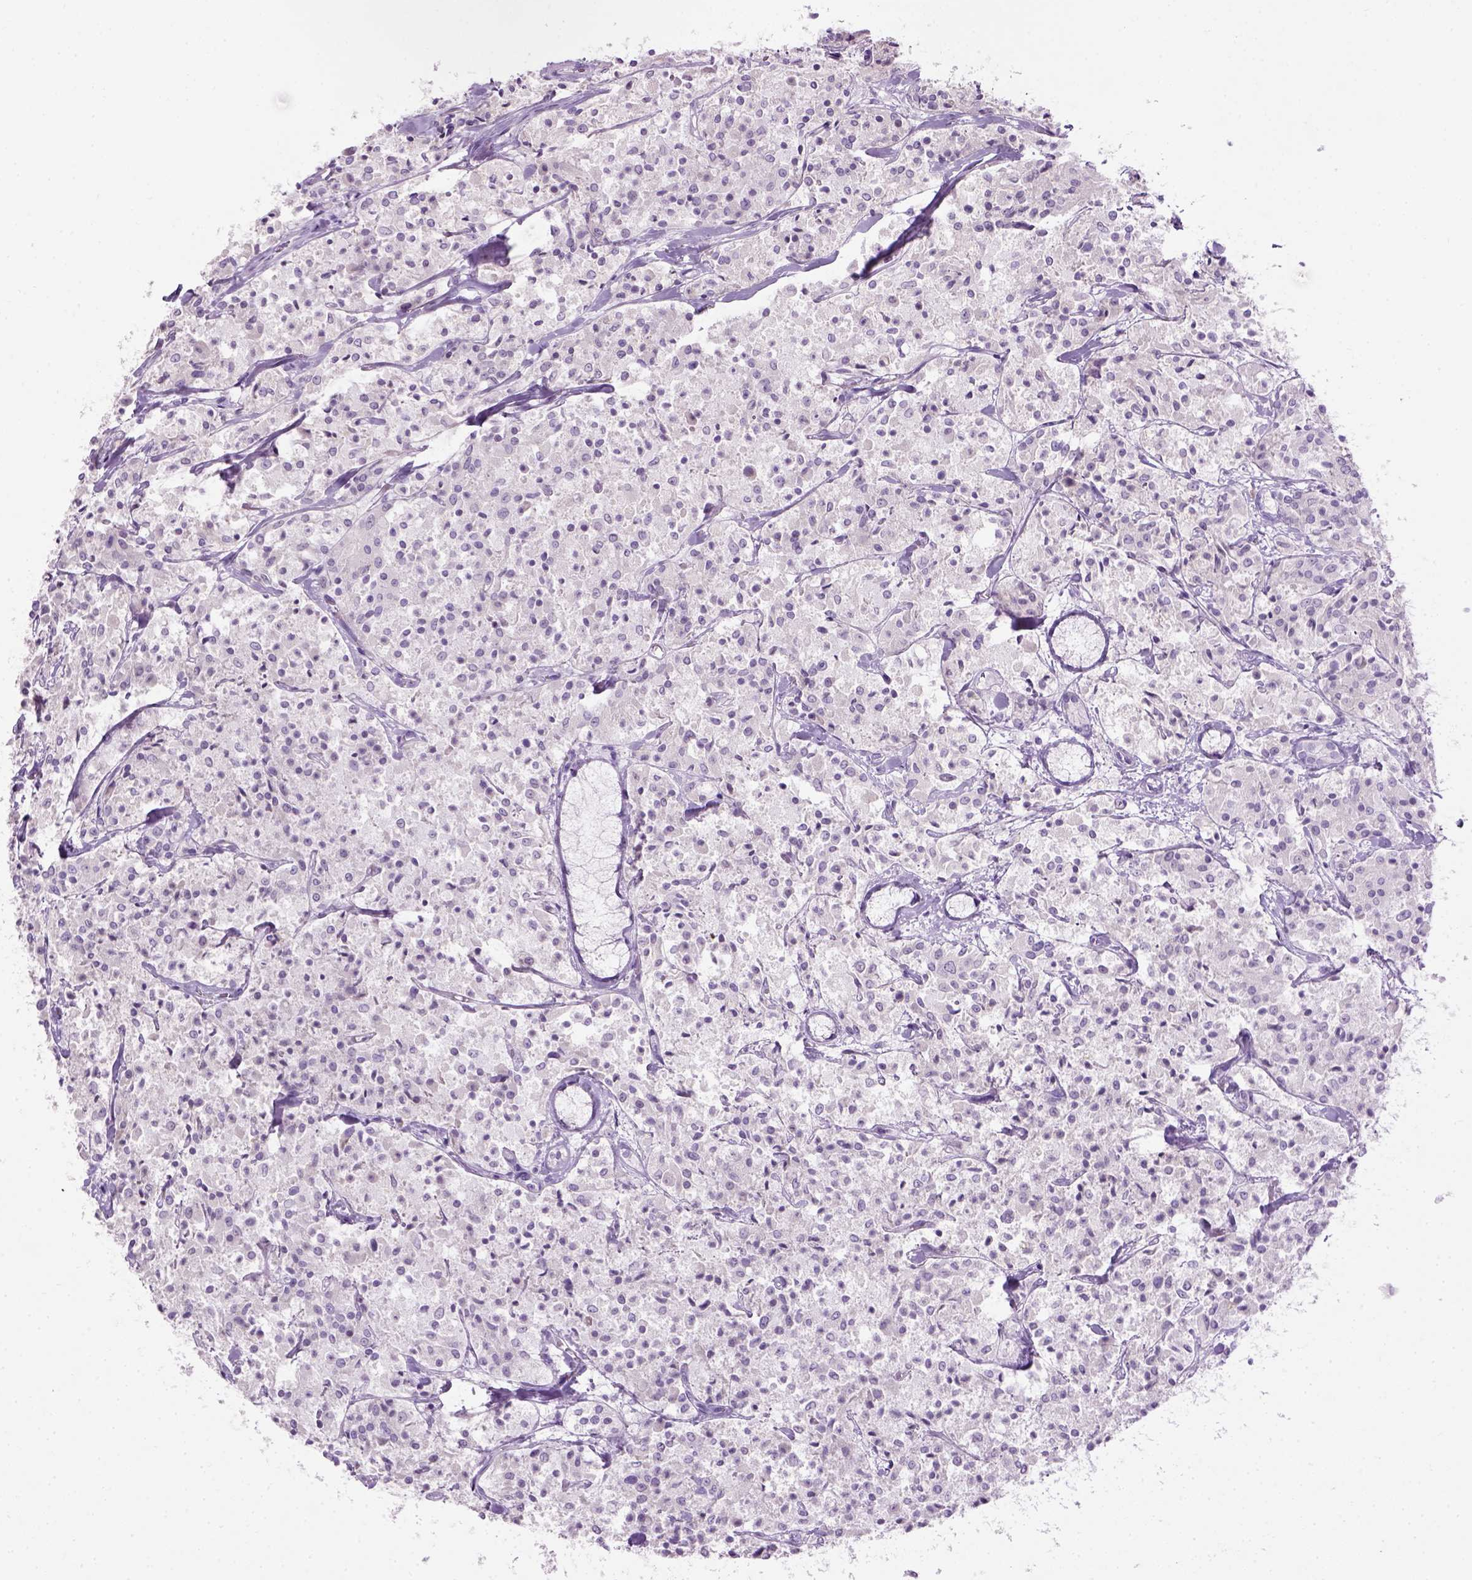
{"staining": {"intensity": "negative", "quantity": "none", "location": "none"}, "tissue": "carcinoid", "cell_type": "Tumor cells", "image_type": "cancer", "snomed": [{"axis": "morphology", "description": "Carcinoid, malignant, NOS"}, {"axis": "topography", "description": "Lung"}], "caption": "Immunohistochemistry of human carcinoid shows no positivity in tumor cells. (IHC, brightfield microscopy, high magnification).", "gene": "GABRB2", "patient": {"sex": "male", "age": 71}}